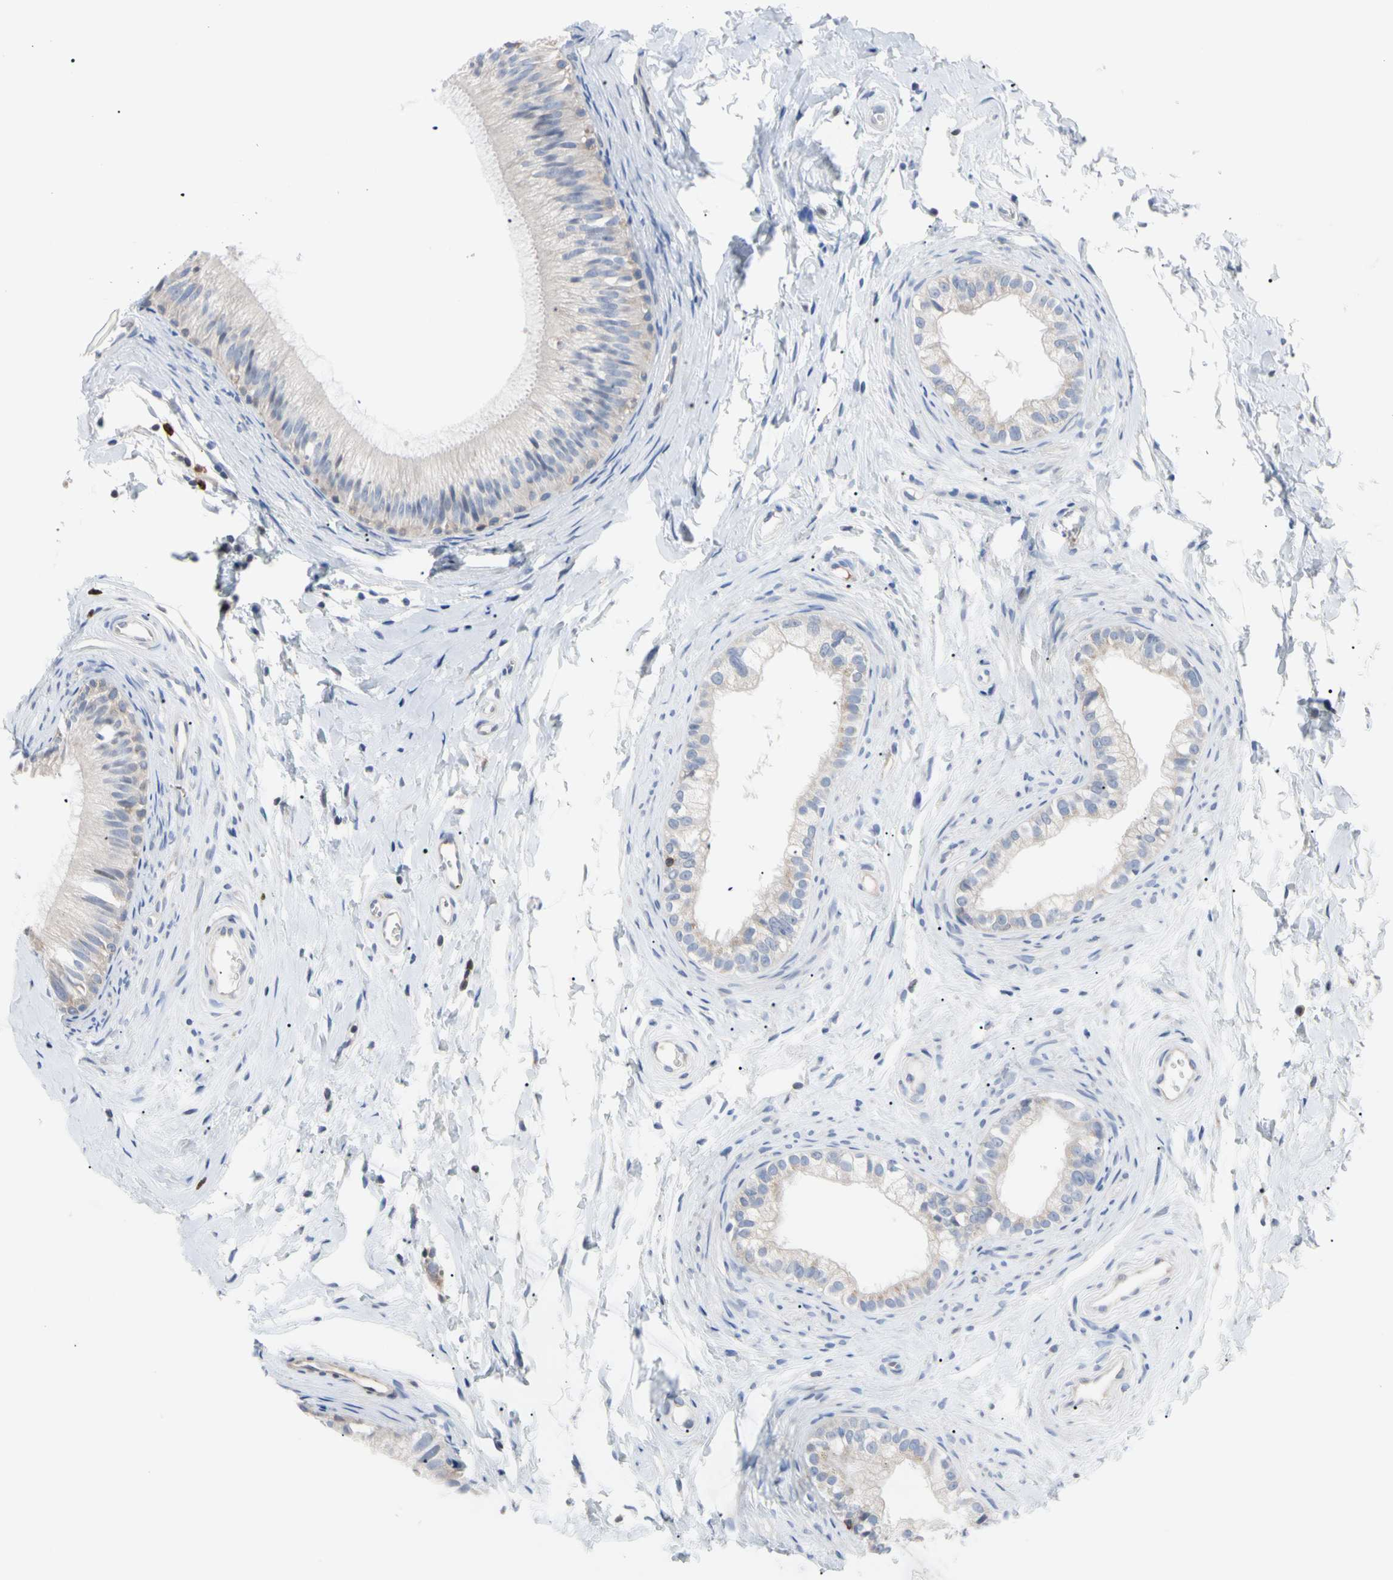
{"staining": {"intensity": "weak", "quantity": "25%-75%", "location": "cytoplasmic/membranous"}, "tissue": "epididymis", "cell_type": "Glandular cells", "image_type": "normal", "snomed": [{"axis": "morphology", "description": "Normal tissue, NOS"}, {"axis": "topography", "description": "Epididymis"}], "caption": "About 25%-75% of glandular cells in unremarkable human epididymis display weak cytoplasmic/membranous protein positivity as visualized by brown immunohistochemical staining.", "gene": "MCL1", "patient": {"sex": "male", "age": 56}}